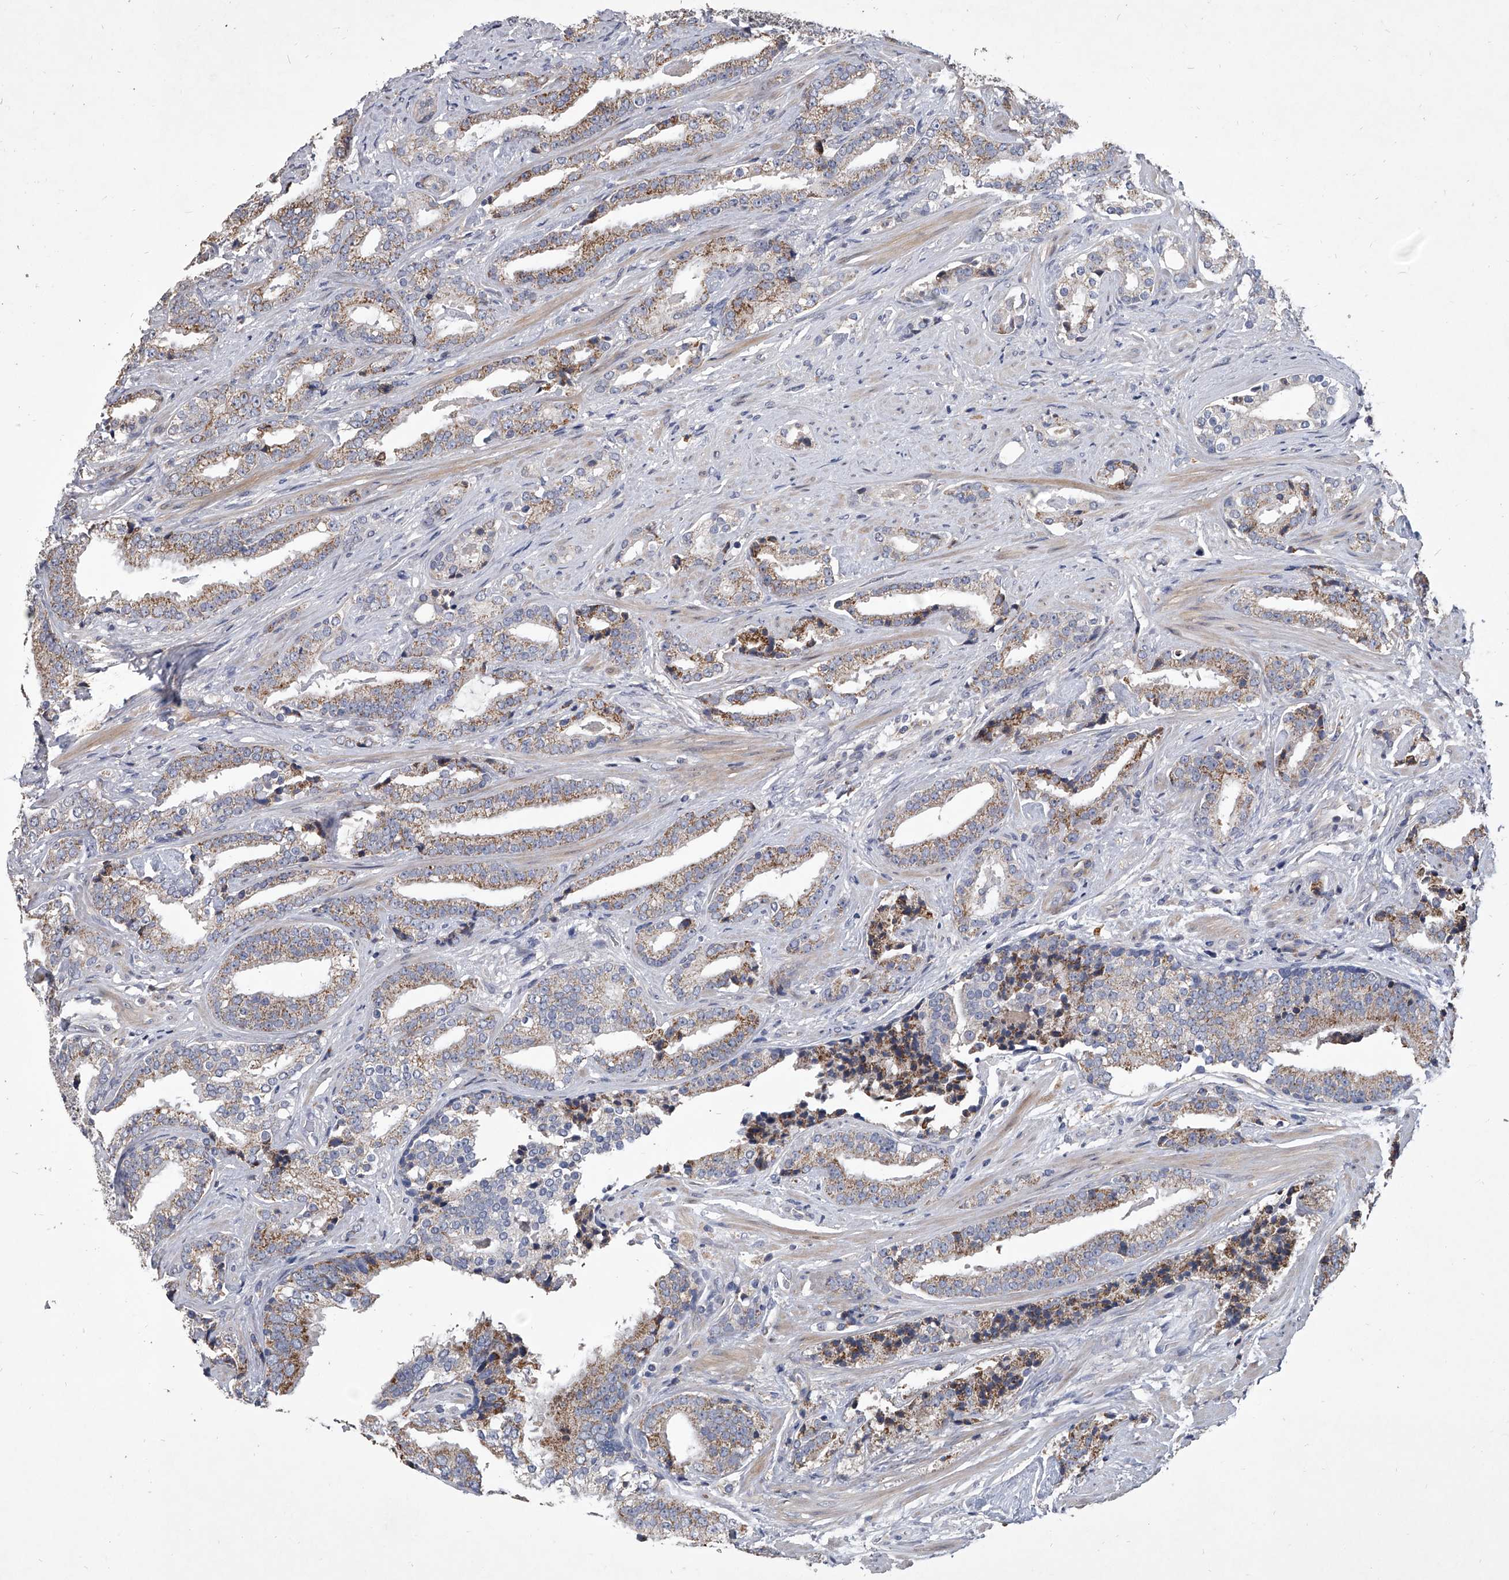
{"staining": {"intensity": "moderate", "quantity": "25%-75%", "location": "cytoplasmic/membranous"}, "tissue": "prostate cancer", "cell_type": "Tumor cells", "image_type": "cancer", "snomed": [{"axis": "morphology", "description": "Adenocarcinoma, Low grade"}, {"axis": "topography", "description": "Prostate"}], "caption": "Tumor cells display moderate cytoplasmic/membranous positivity in about 25%-75% of cells in prostate cancer. The staining is performed using DAB brown chromogen to label protein expression. The nuclei are counter-stained blue using hematoxylin.", "gene": "NRP1", "patient": {"sex": "male", "age": 67}}